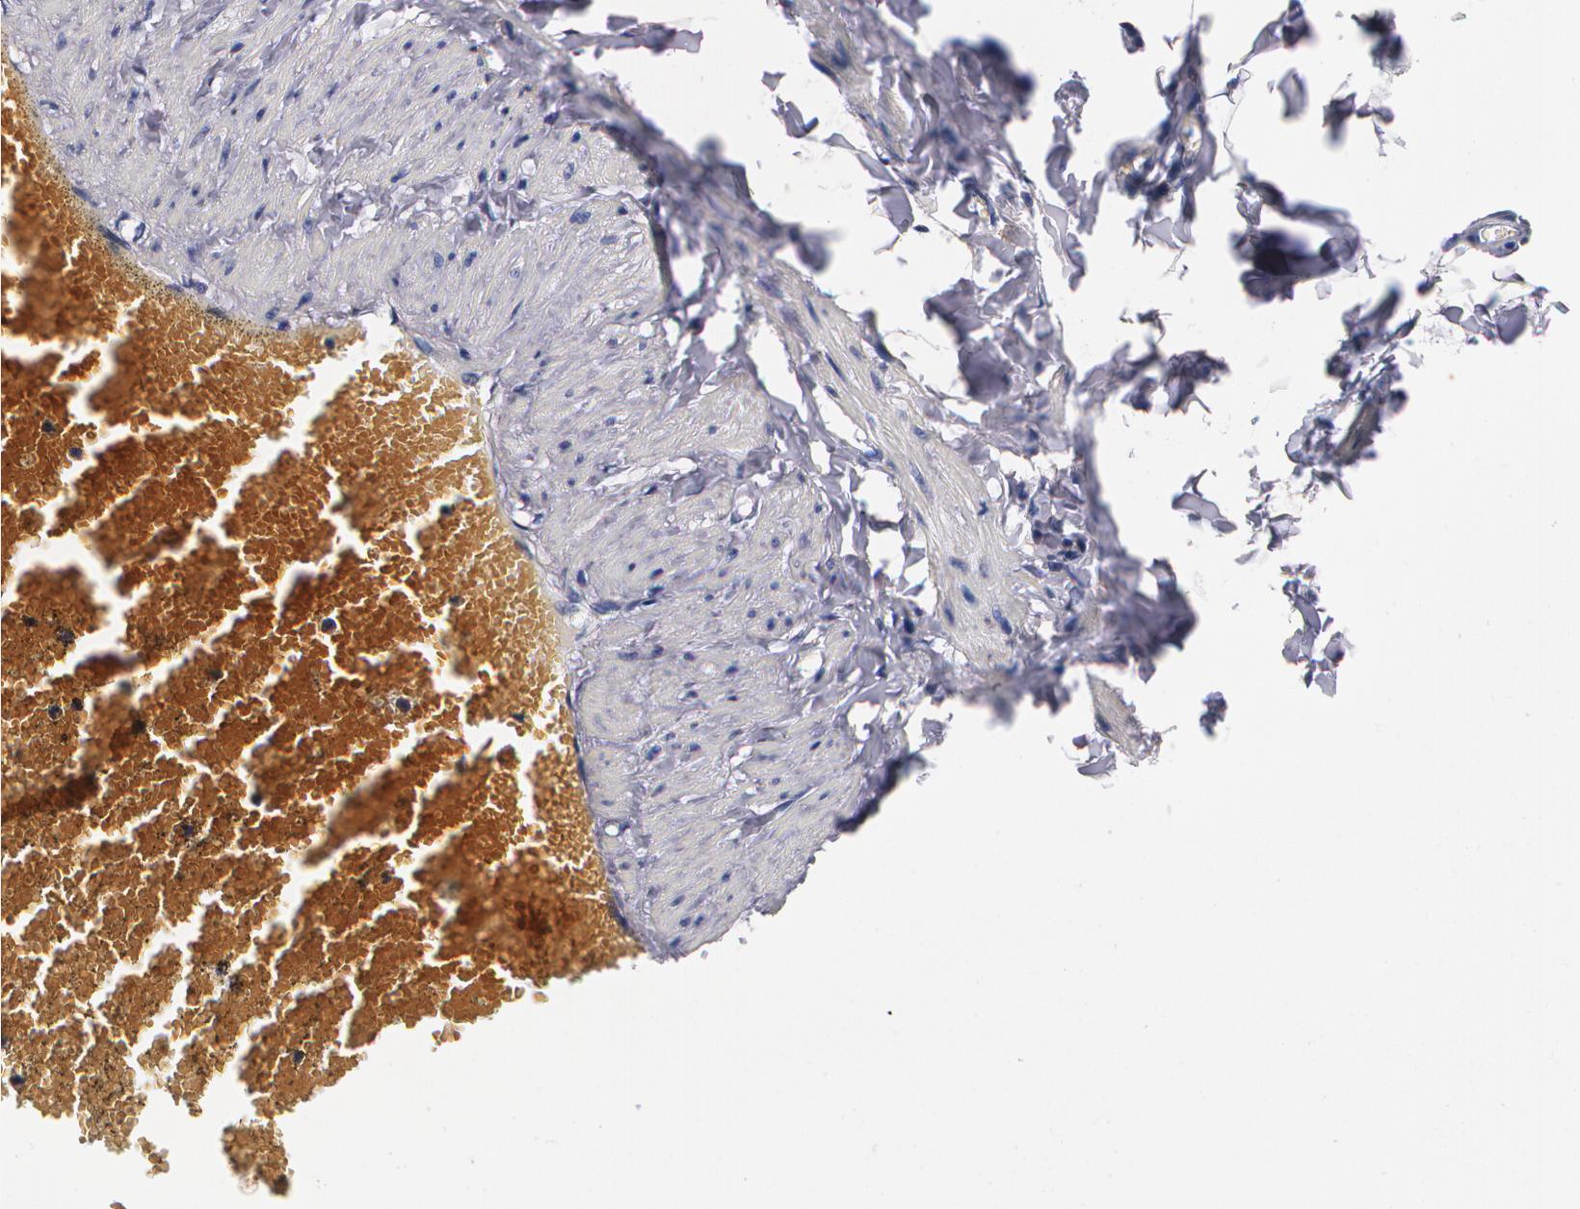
{"staining": {"intensity": "negative", "quantity": "none", "location": "none"}, "tissue": "adipose tissue", "cell_type": "Adipocytes", "image_type": "normal", "snomed": [{"axis": "morphology", "description": "Normal tissue, NOS"}, {"axis": "topography", "description": "Vascular tissue"}], "caption": "Histopathology image shows no significant protein expression in adipocytes of unremarkable adipose tissue. (Immunohistochemistry, brightfield microscopy, high magnification).", "gene": "S100A8", "patient": {"sex": "male", "age": 41}}